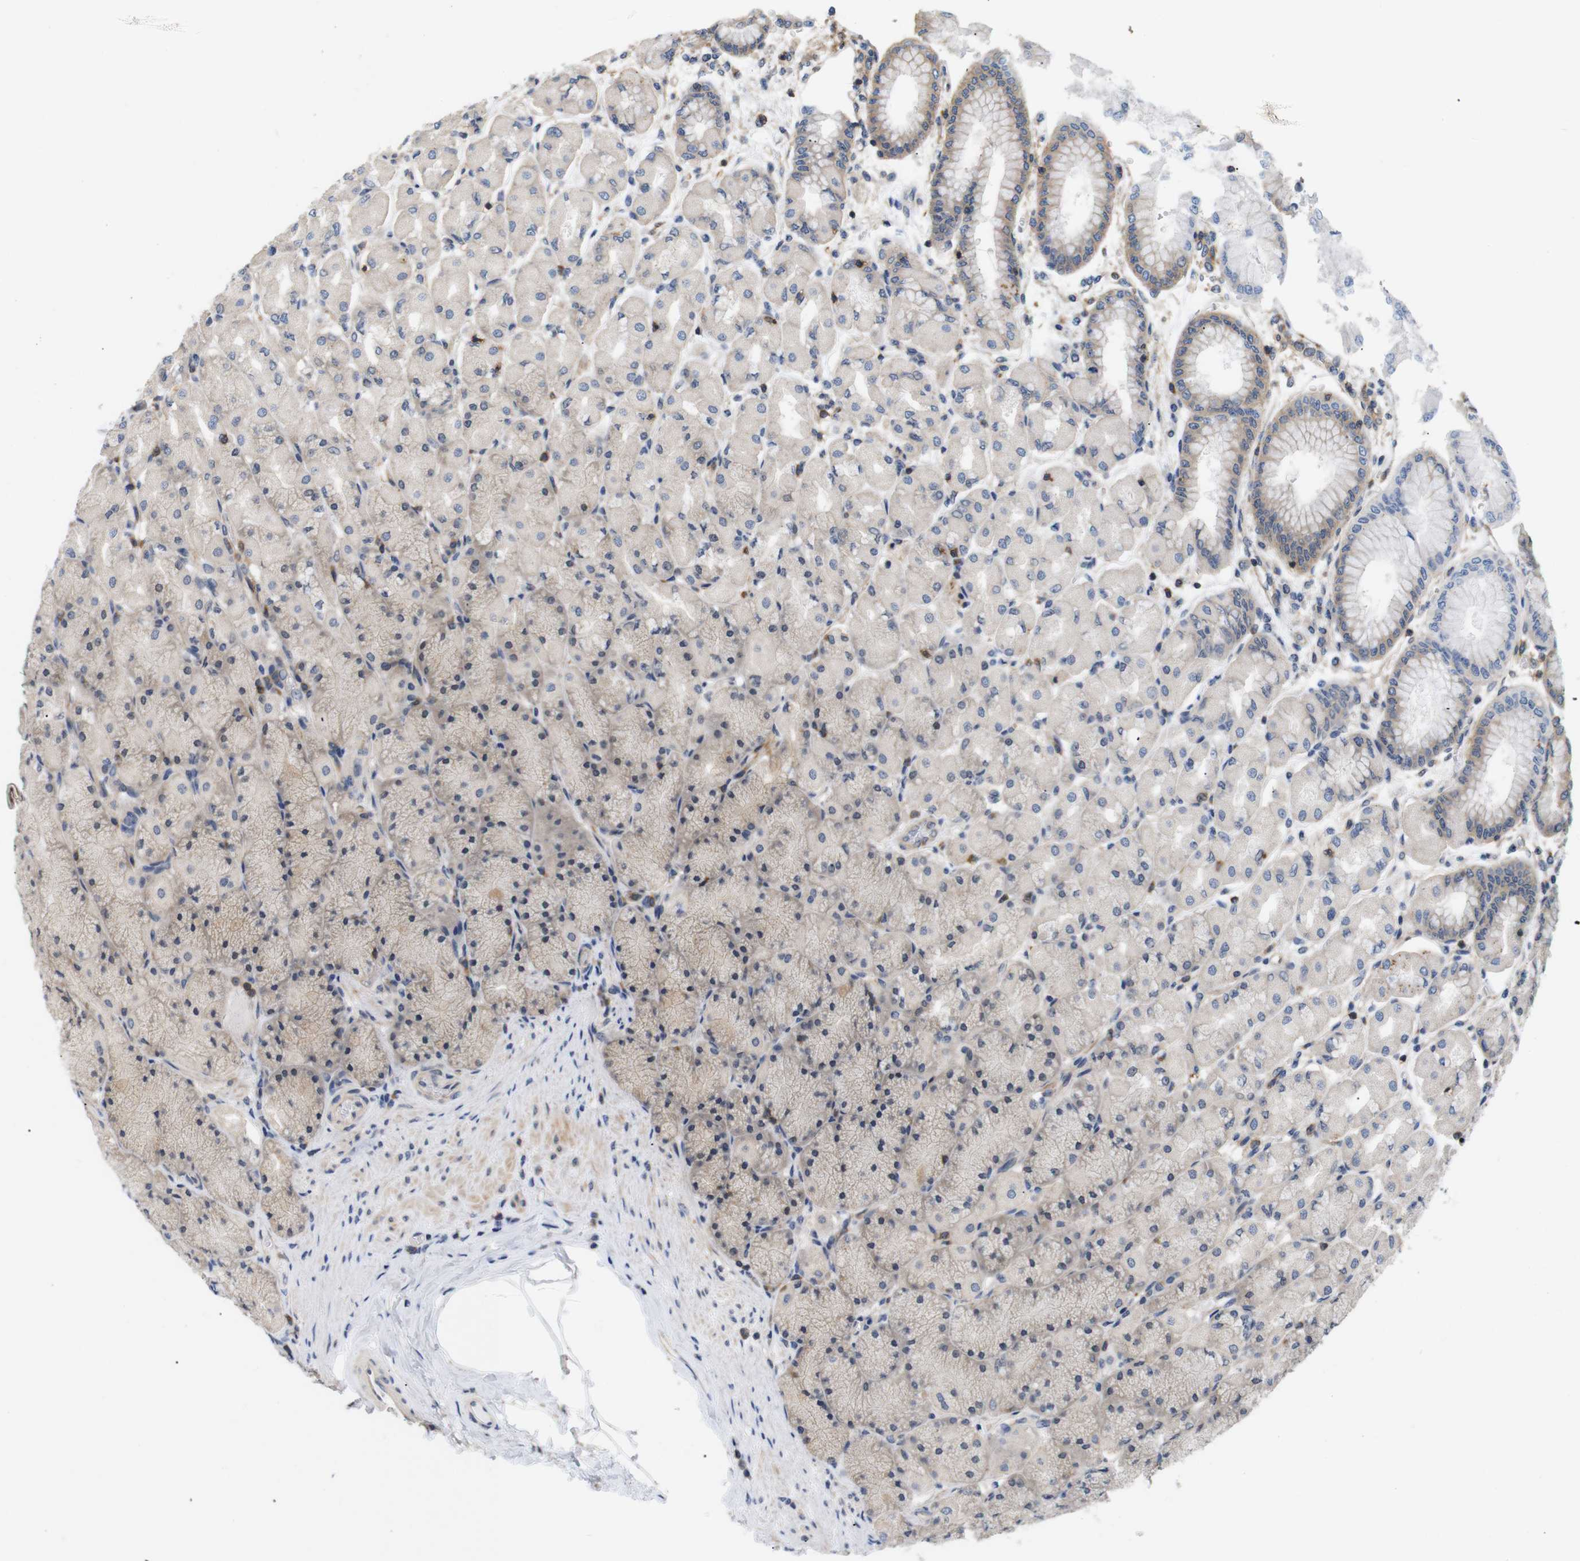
{"staining": {"intensity": "moderate", "quantity": "<25%", "location": "cytoplasmic/membranous"}, "tissue": "stomach", "cell_type": "Glandular cells", "image_type": "normal", "snomed": [{"axis": "morphology", "description": "Normal tissue, NOS"}, {"axis": "topography", "description": "Stomach, upper"}], "caption": "Approximately <25% of glandular cells in normal human stomach exhibit moderate cytoplasmic/membranous protein expression as visualized by brown immunohistochemical staining.", "gene": "BRWD3", "patient": {"sex": "female", "age": 56}}